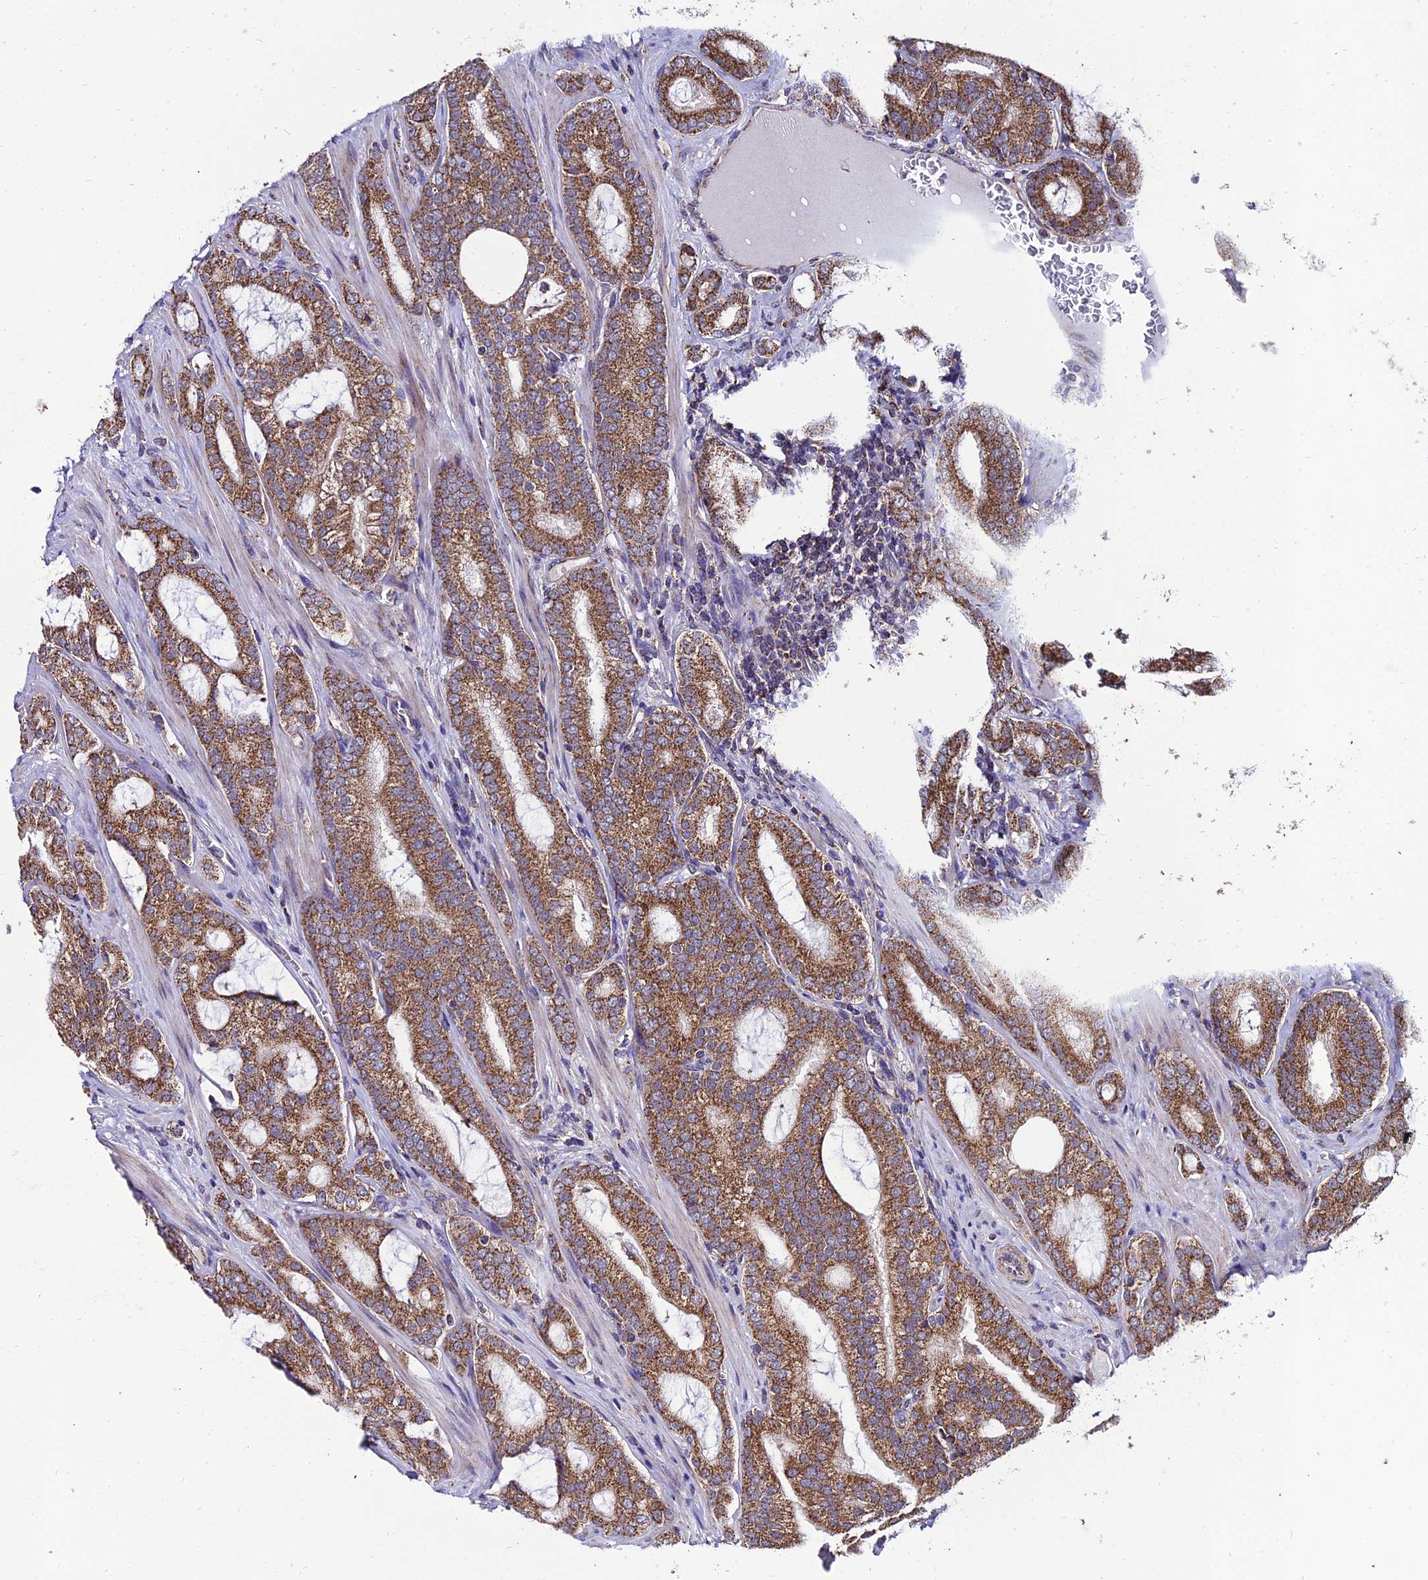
{"staining": {"intensity": "moderate", "quantity": ">75%", "location": "cytoplasmic/membranous"}, "tissue": "prostate cancer", "cell_type": "Tumor cells", "image_type": "cancer", "snomed": [{"axis": "morphology", "description": "Adenocarcinoma, High grade"}, {"axis": "topography", "description": "Prostate"}], "caption": "High-magnification brightfield microscopy of adenocarcinoma (high-grade) (prostate) stained with DAB (brown) and counterstained with hematoxylin (blue). tumor cells exhibit moderate cytoplasmic/membranous positivity is present in approximately>75% of cells.", "gene": "PSMD2", "patient": {"sex": "male", "age": 63}}